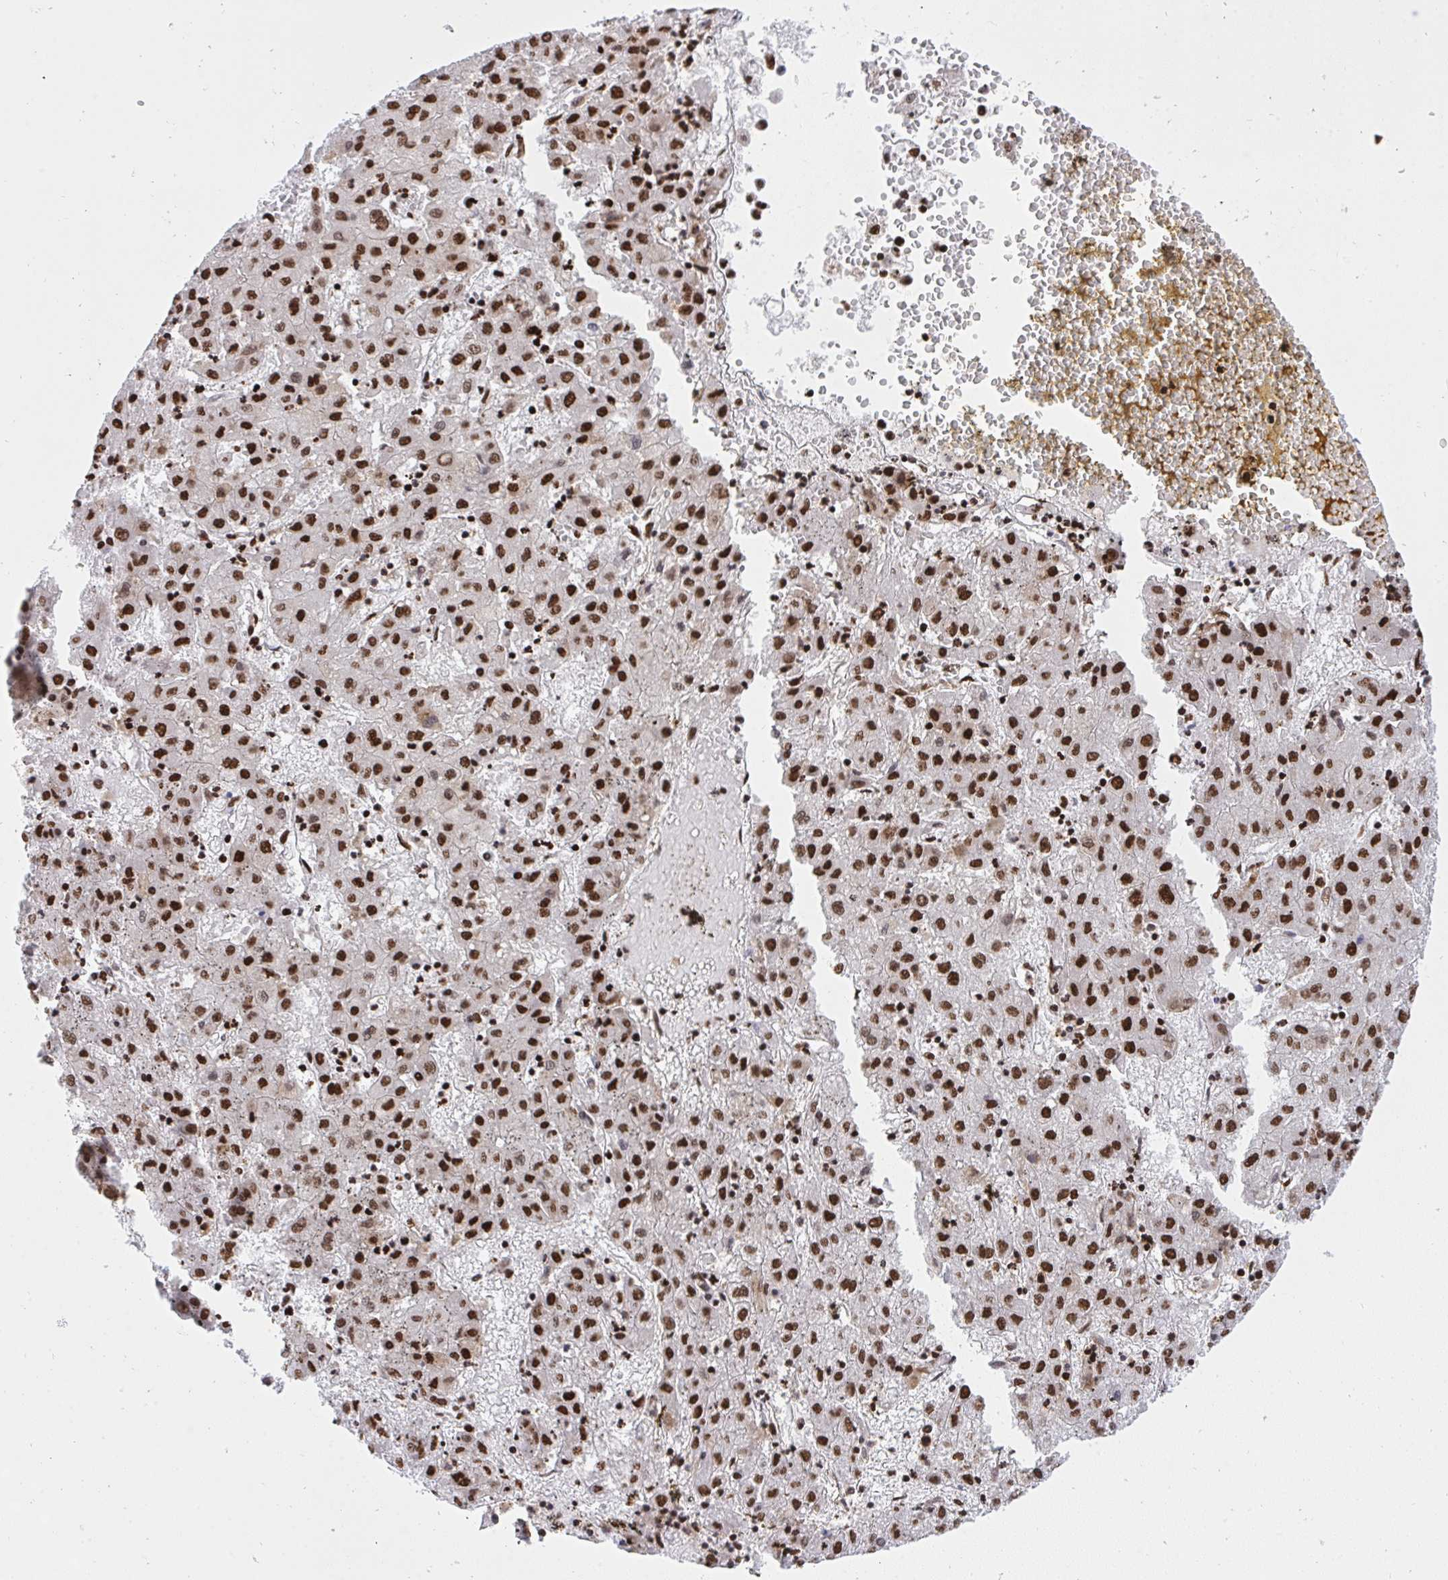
{"staining": {"intensity": "strong", "quantity": ">75%", "location": "nuclear"}, "tissue": "liver cancer", "cell_type": "Tumor cells", "image_type": "cancer", "snomed": [{"axis": "morphology", "description": "Carcinoma, Hepatocellular, NOS"}, {"axis": "topography", "description": "Liver"}], "caption": "Liver hepatocellular carcinoma stained with DAB immunohistochemistry (IHC) displays high levels of strong nuclear staining in about >75% of tumor cells.", "gene": "HNRNPL", "patient": {"sex": "male", "age": 72}}